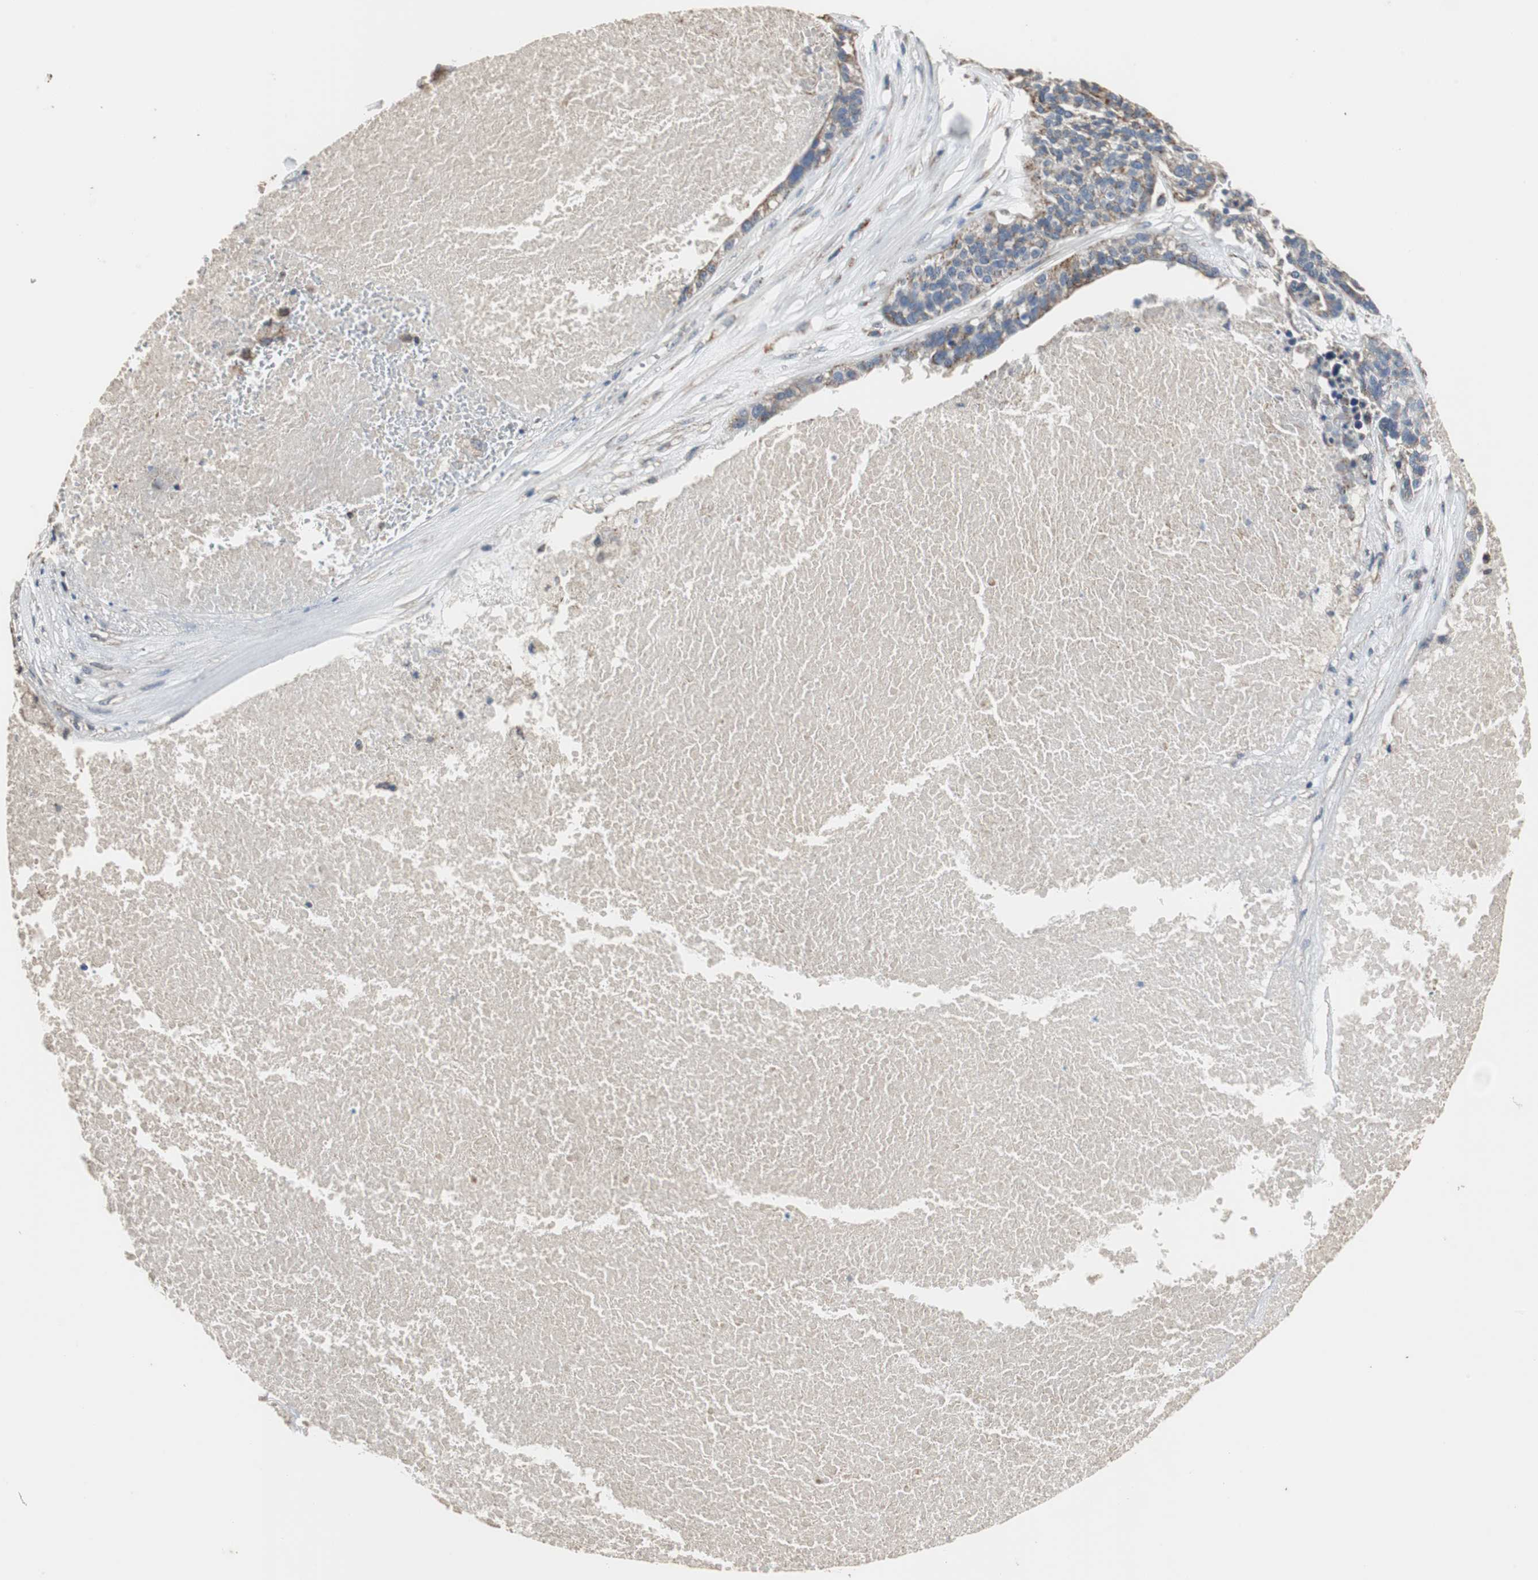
{"staining": {"intensity": "weak", "quantity": "<25%", "location": "cytoplasmic/membranous"}, "tissue": "ovarian cancer", "cell_type": "Tumor cells", "image_type": "cancer", "snomed": [{"axis": "morphology", "description": "Cystadenocarcinoma, serous, NOS"}, {"axis": "topography", "description": "Ovary"}], "caption": "IHC of human serous cystadenocarcinoma (ovarian) reveals no staining in tumor cells.", "gene": "HMGCL", "patient": {"sex": "female", "age": 59}}